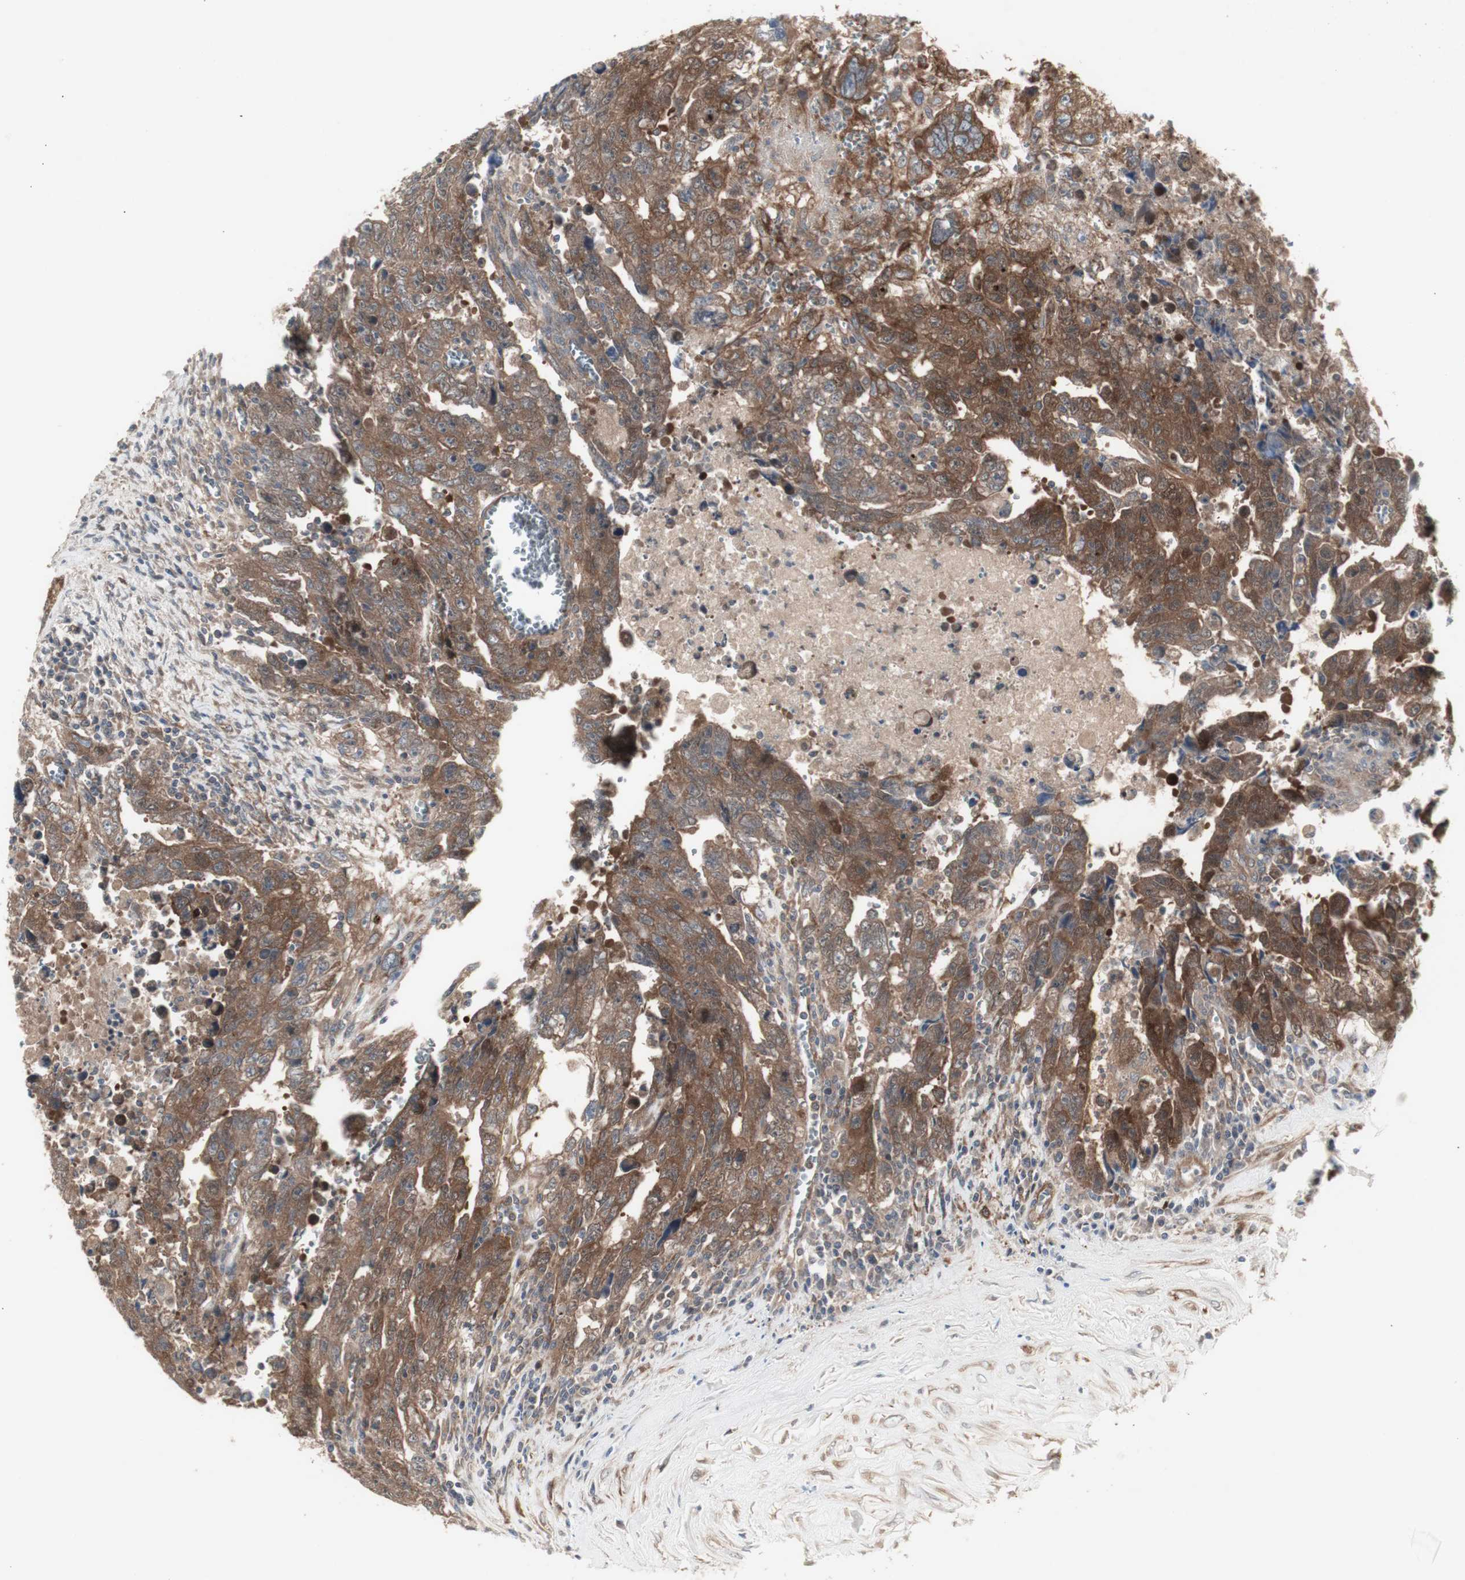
{"staining": {"intensity": "moderate", "quantity": ">75%", "location": "cytoplasmic/membranous"}, "tissue": "testis cancer", "cell_type": "Tumor cells", "image_type": "cancer", "snomed": [{"axis": "morphology", "description": "Carcinoma, Embryonal, NOS"}, {"axis": "topography", "description": "Testis"}], "caption": "Testis cancer stained for a protein (brown) exhibits moderate cytoplasmic/membranous positive staining in about >75% of tumor cells.", "gene": "CHURC1-FNTB", "patient": {"sex": "male", "age": 28}}